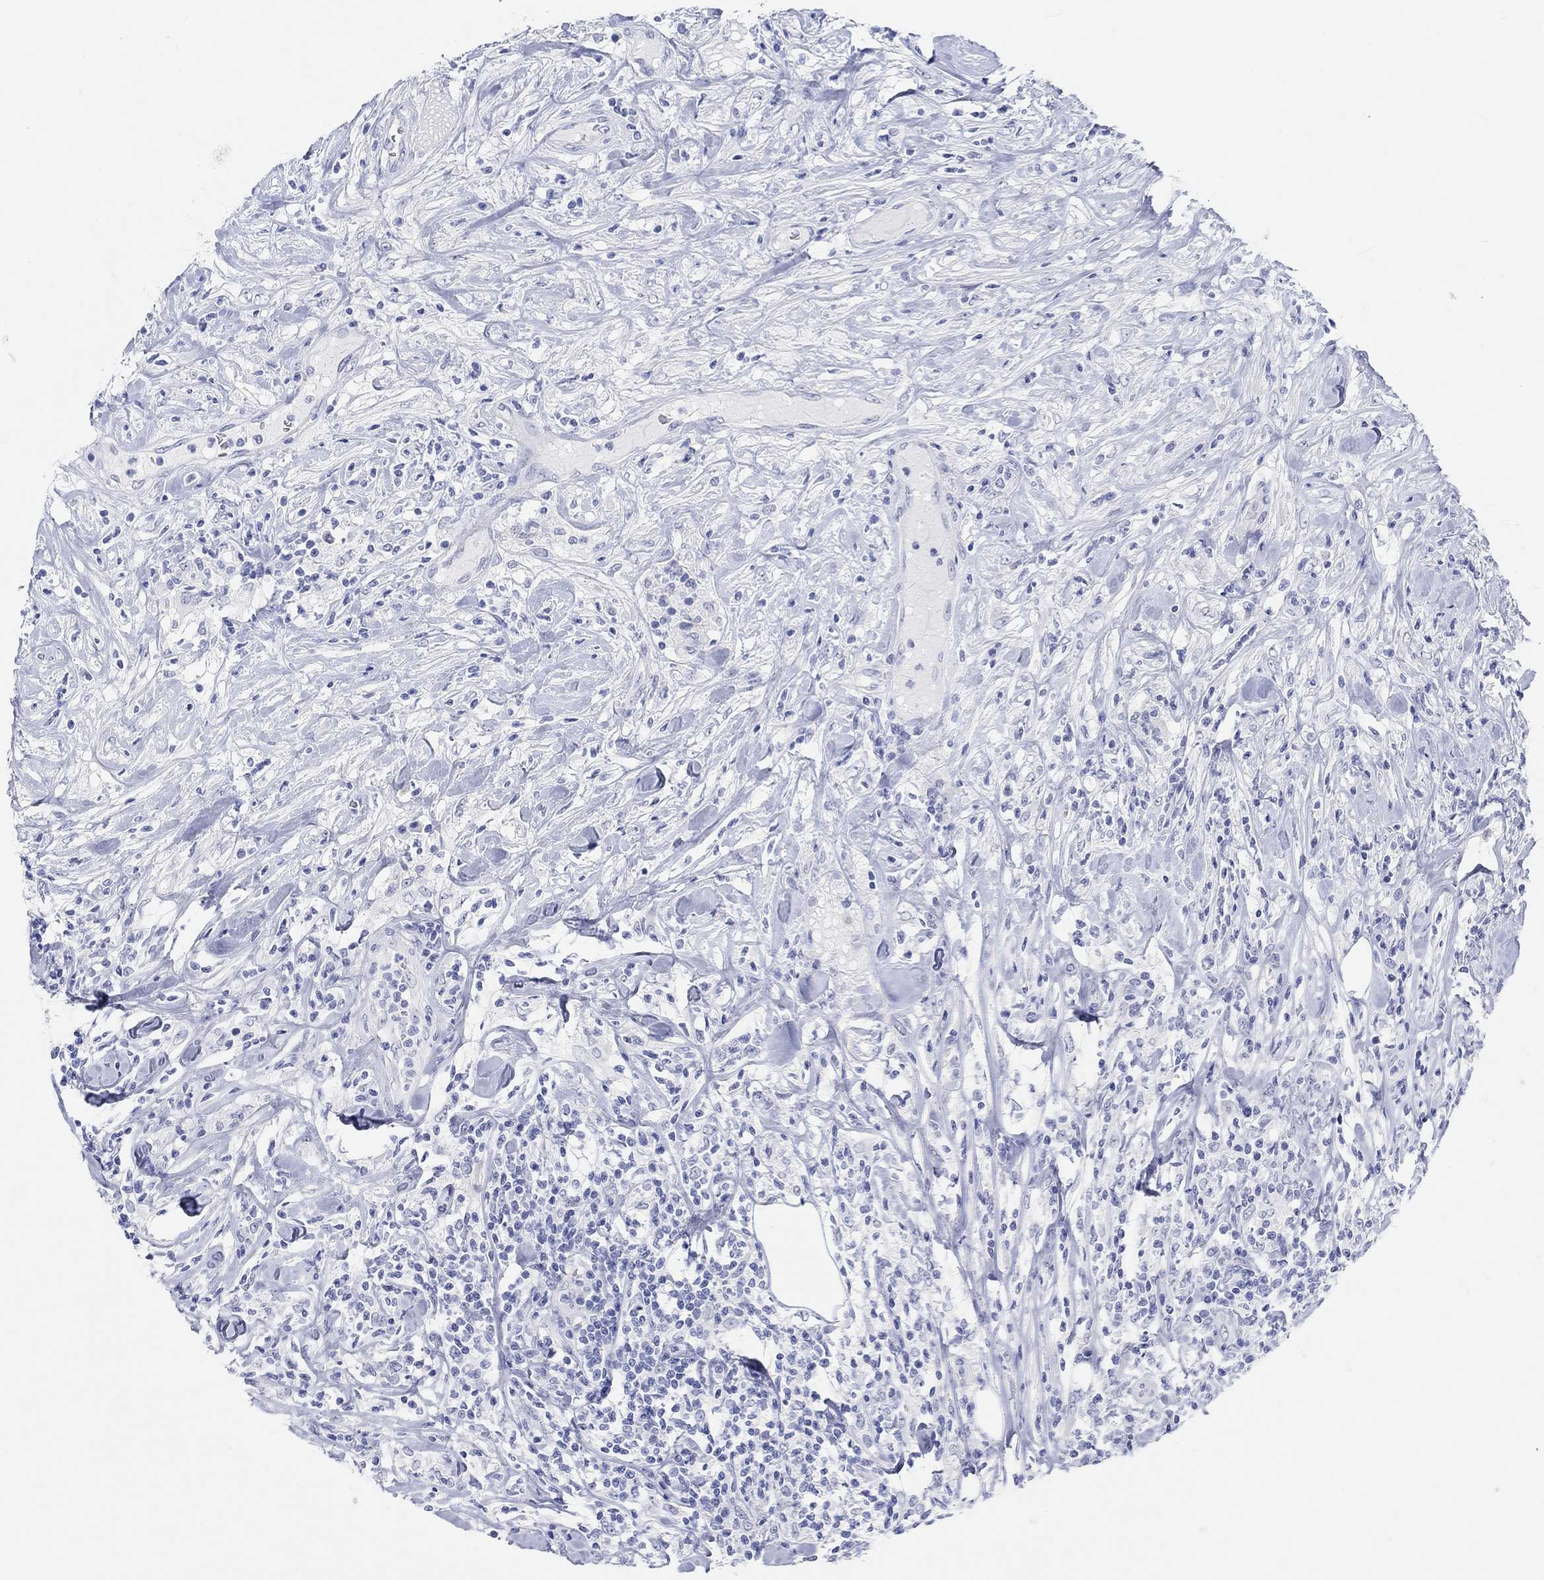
{"staining": {"intensity": "negative", "quantity": "none", "location": "none"}, "tissue": "lymphoma", "cell_type": "Tumor cells", "image_type": "cancer", "snomed": [{"axis": "morphology", "description": "Malignant lymphoma, non-Hodgkin's type, High grade"}, {"axis": "topography", "description": "Lymph node"}], "caption": "Immunohistochemistry (IHC) histopathology image of human lymphoma stained for a protein (brown), which exhibits no staining in tumor cells.", "gene": "GRIA3", "patient": {"sex": "female", "age": 84}}